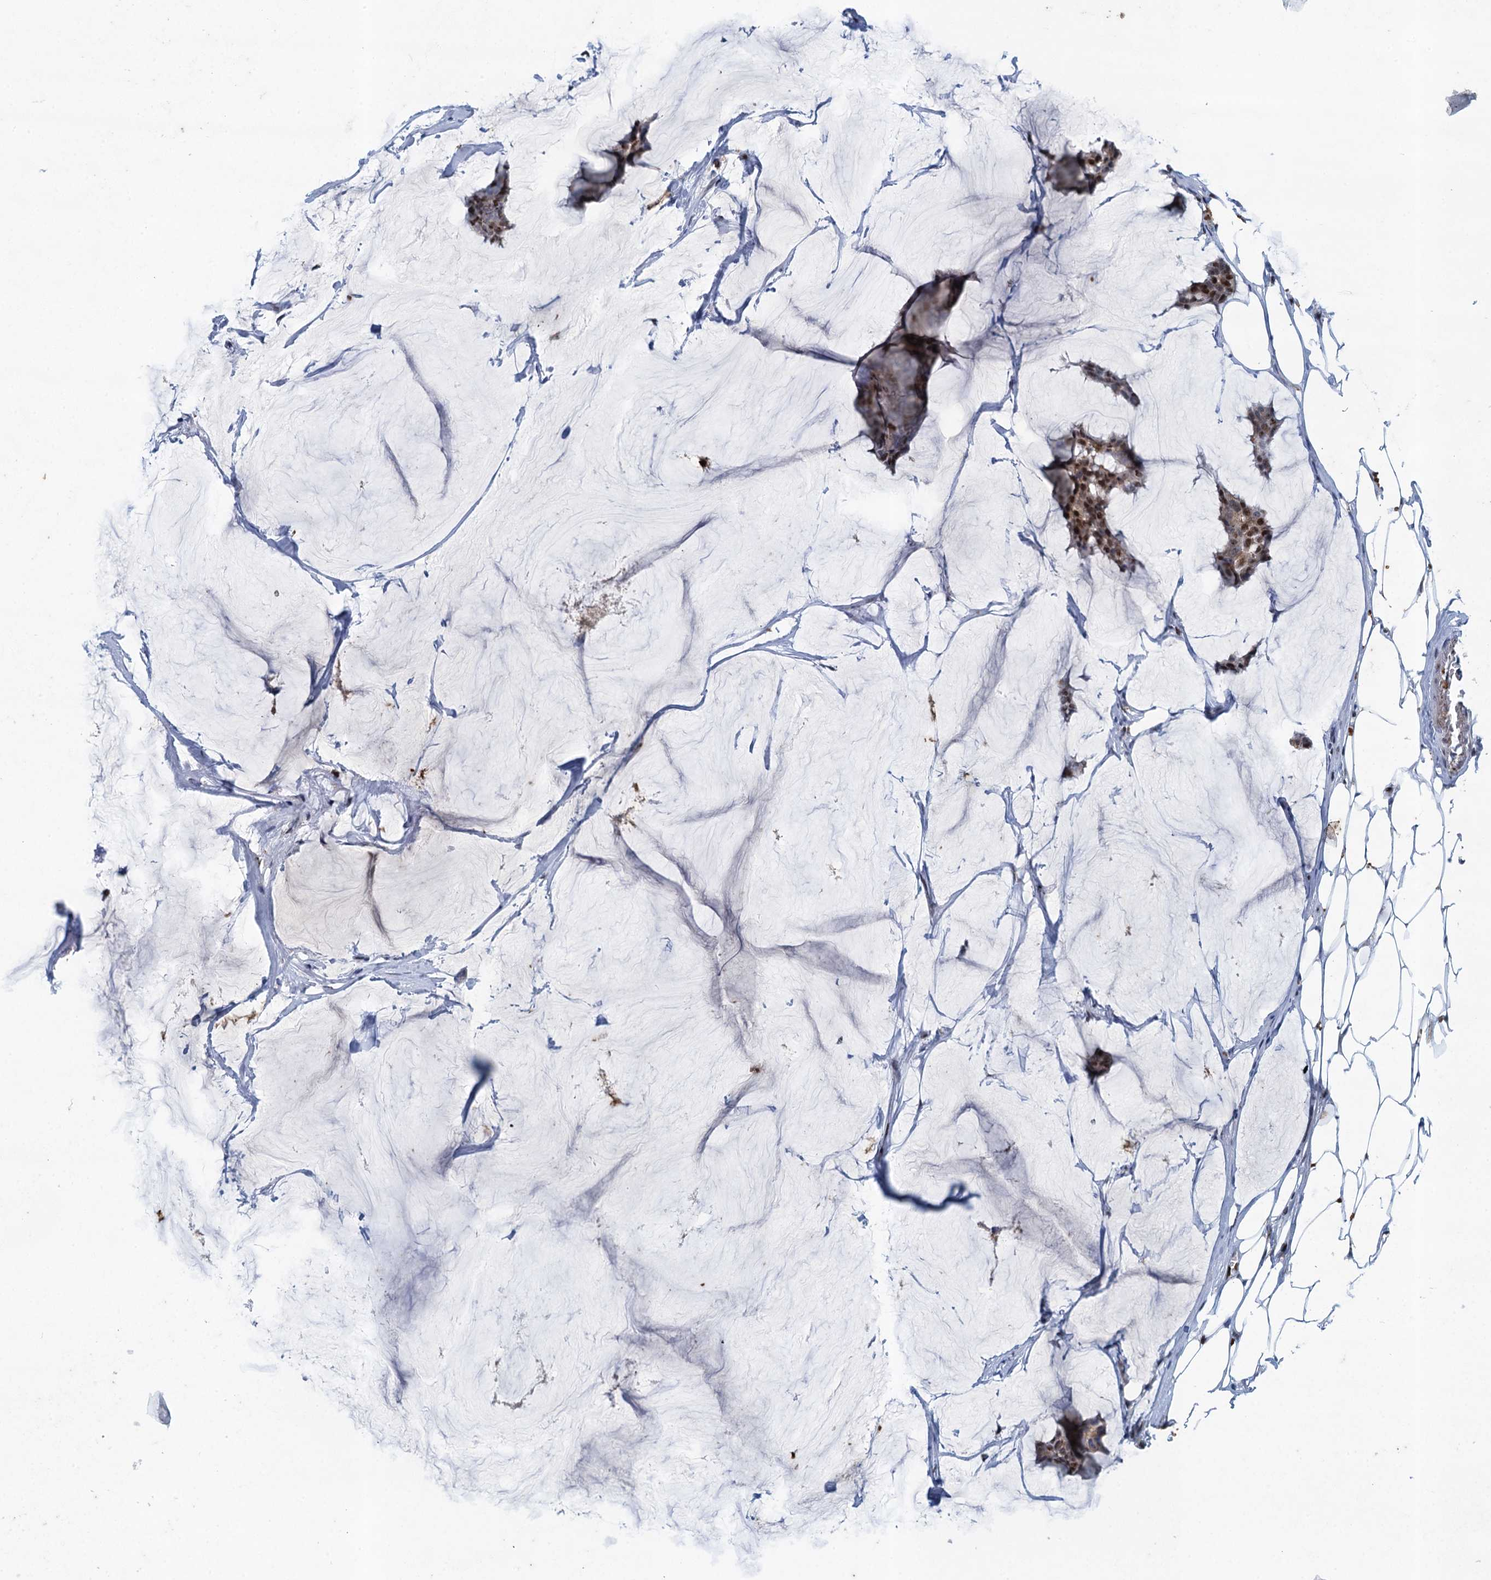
{"staining": {"intensity": "moderate", "quantity": ">75%", "location": "nuclear"}, "tissue": "breast cancer", "cell_type": "Tumor cells", "image_type": "cancer", "snomed": [{"axis": "morphology", "description": "Duct carcinoma"}, {"axis": "topography", "description": "Breast"}], "caption": "Breast cancer was stained to show a protein in brown. There is medium levels of moderate nuclear positivity in about >75% of tumor cells.", "gene": "ANKRD13D", "patient": {"sex": "female", "age": 93}}